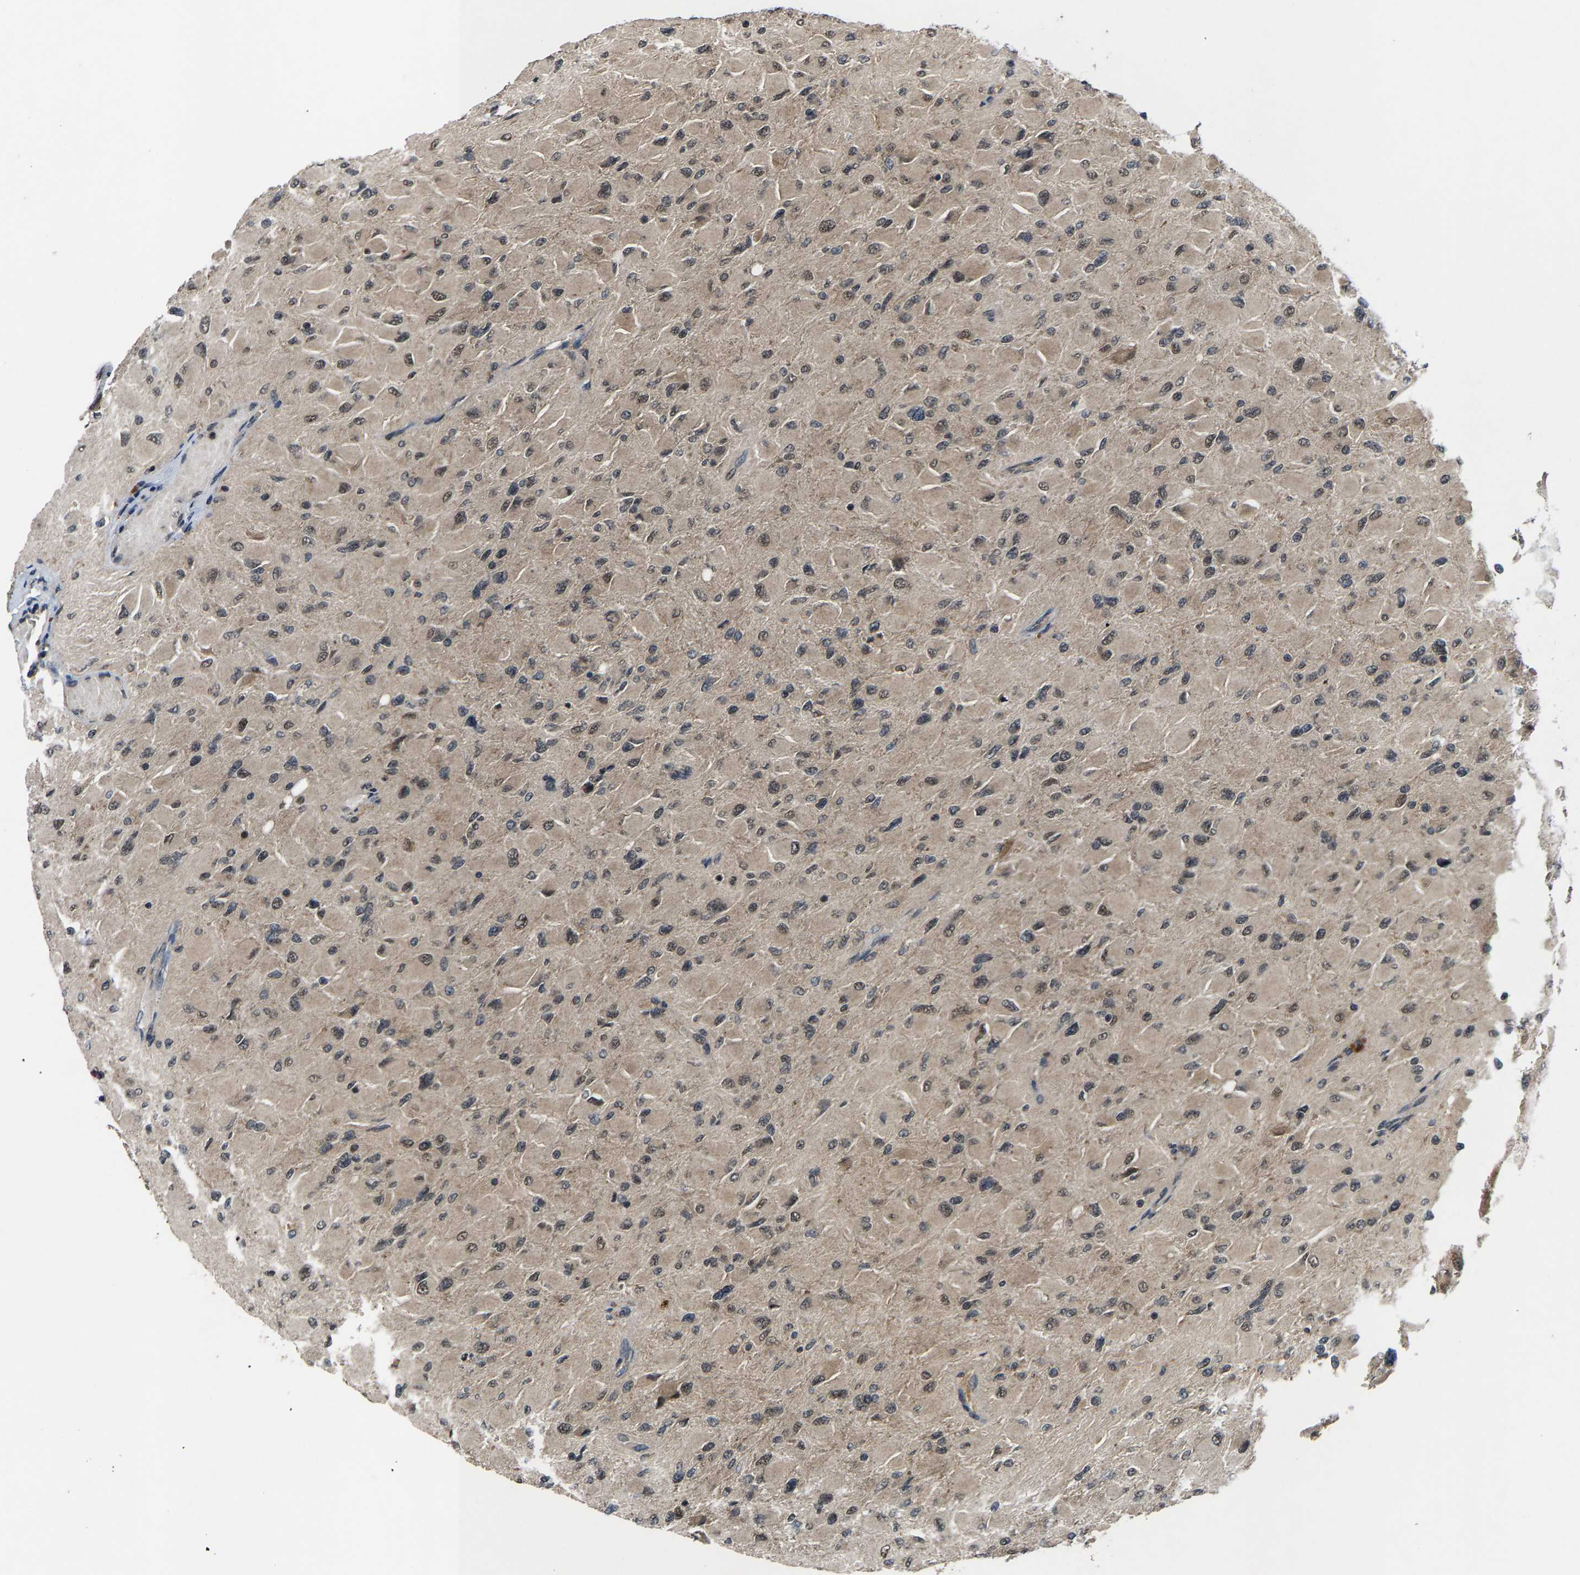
{"staining": {"intensity": "weak", "quantity": "25%-75%", "location": "nuclear"}, "tissue": "glioma", "cell_type": "Tumor cells", "image_type": "cancer", "snomed": [{"axis": "morphology", "description": "Glioma, malignant, High grade"}, {"axis": "topography", "description": "Cerebral cortex"}], "caption": "Immunohistochemistry (IHC) image of neoplastic tissue: human malignant glioma (high-grade) stained using IHC exhibits low levels of weak protein expression localized specifically in the nuclear of tumor cells, appearing as a nuclear brown color.", "gene": "HUWE1", "patient": {"sex": "female", "age": 36}}